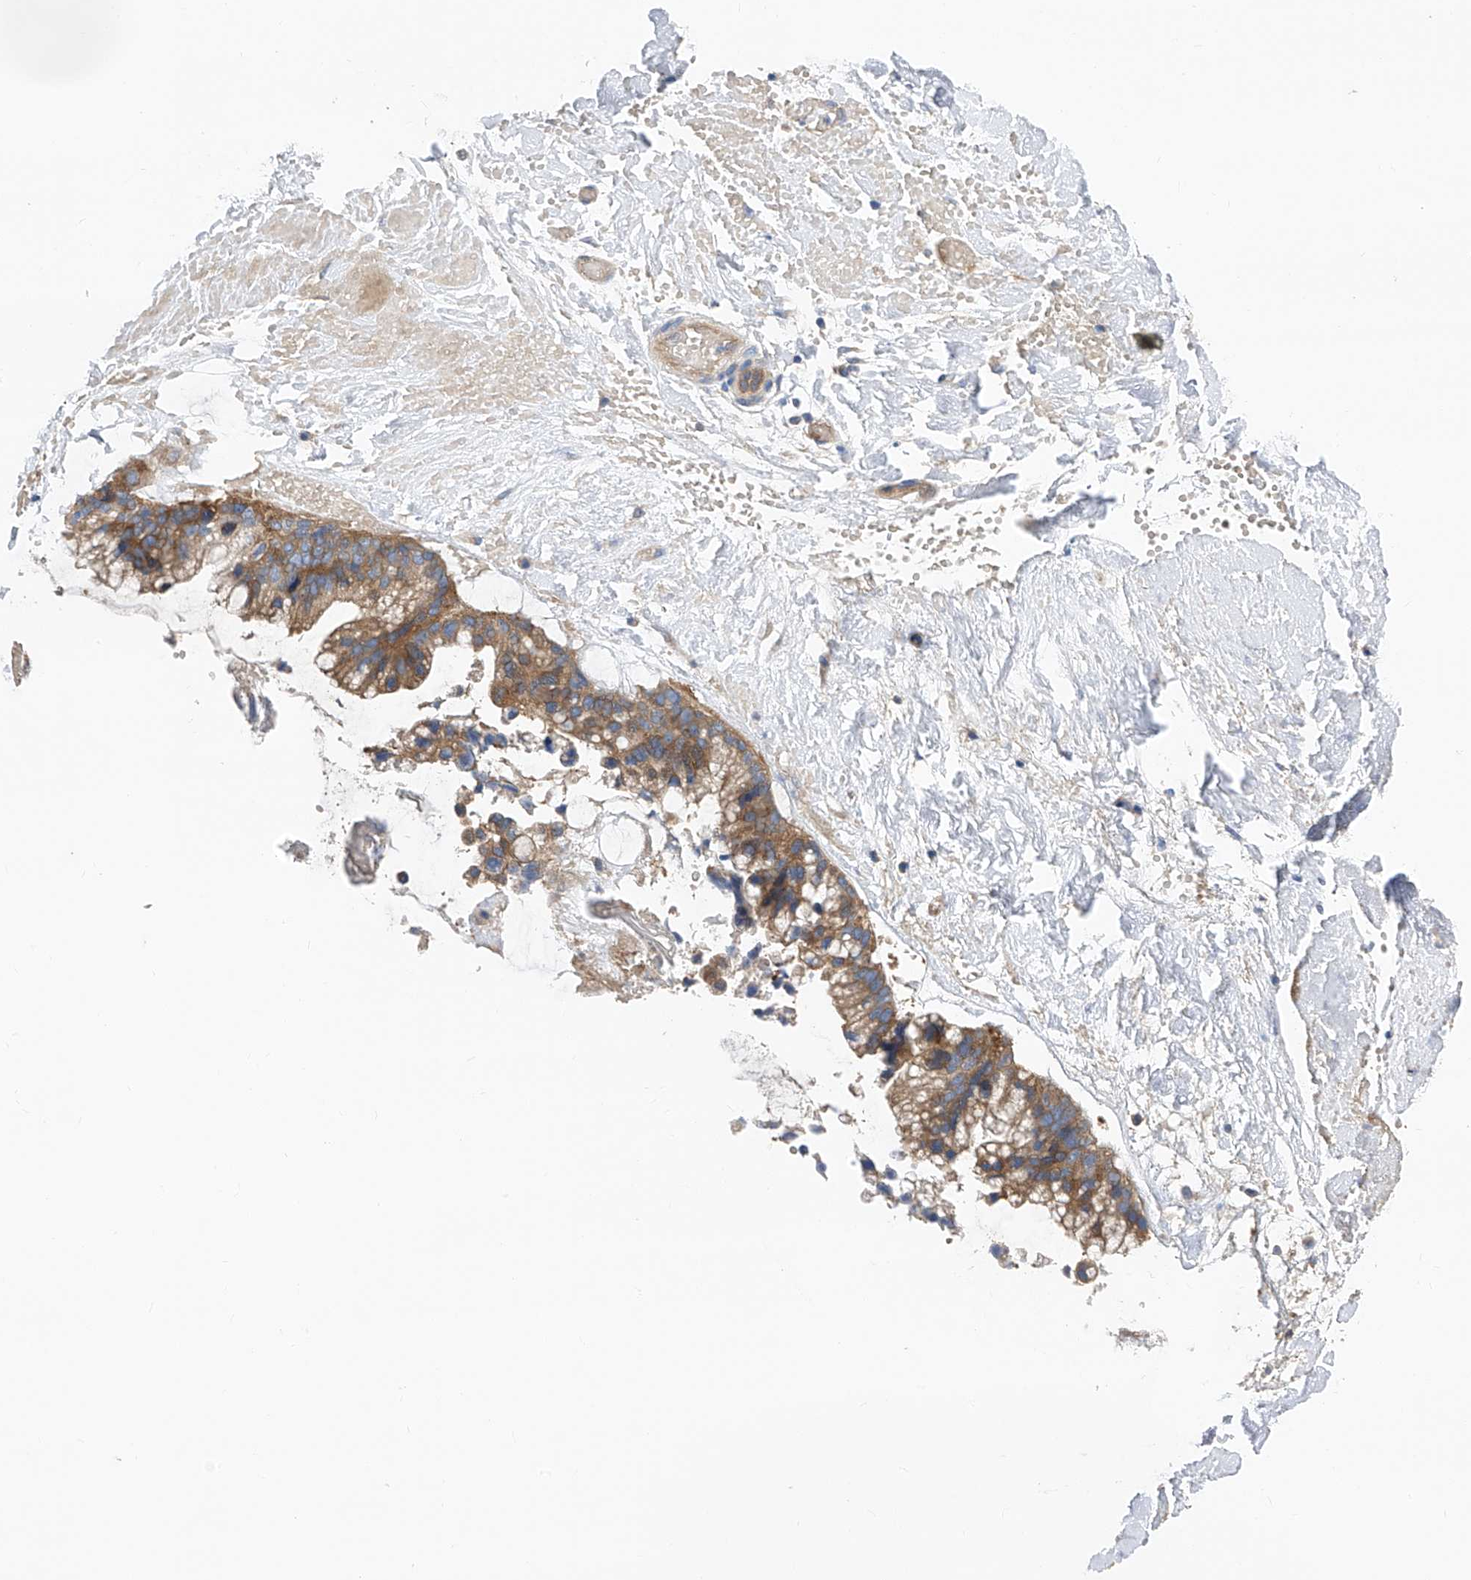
{"staining": {"intensity": "moderate", "quantity": ">75%", "location": "cytoplasmic/membranous"}, "tissue": "ovarian cancer", "cell_type": "Tumor cells", "image_type": "cancer", "snomed": [{"axis": "morphology", "description": "Cystadenocarcinoma, mucinous, NOS"}, {"axis": "topography", "description": "Ovary"}], "caption": "Immunohistochemistry (IHC) of ovarian cancer shows medium levels of moderate cytoplasmic/membranous staining in approximately >75% of tumor cells.", "gene": "PTK2", "patient": {"sex": "female", "age": 39}}